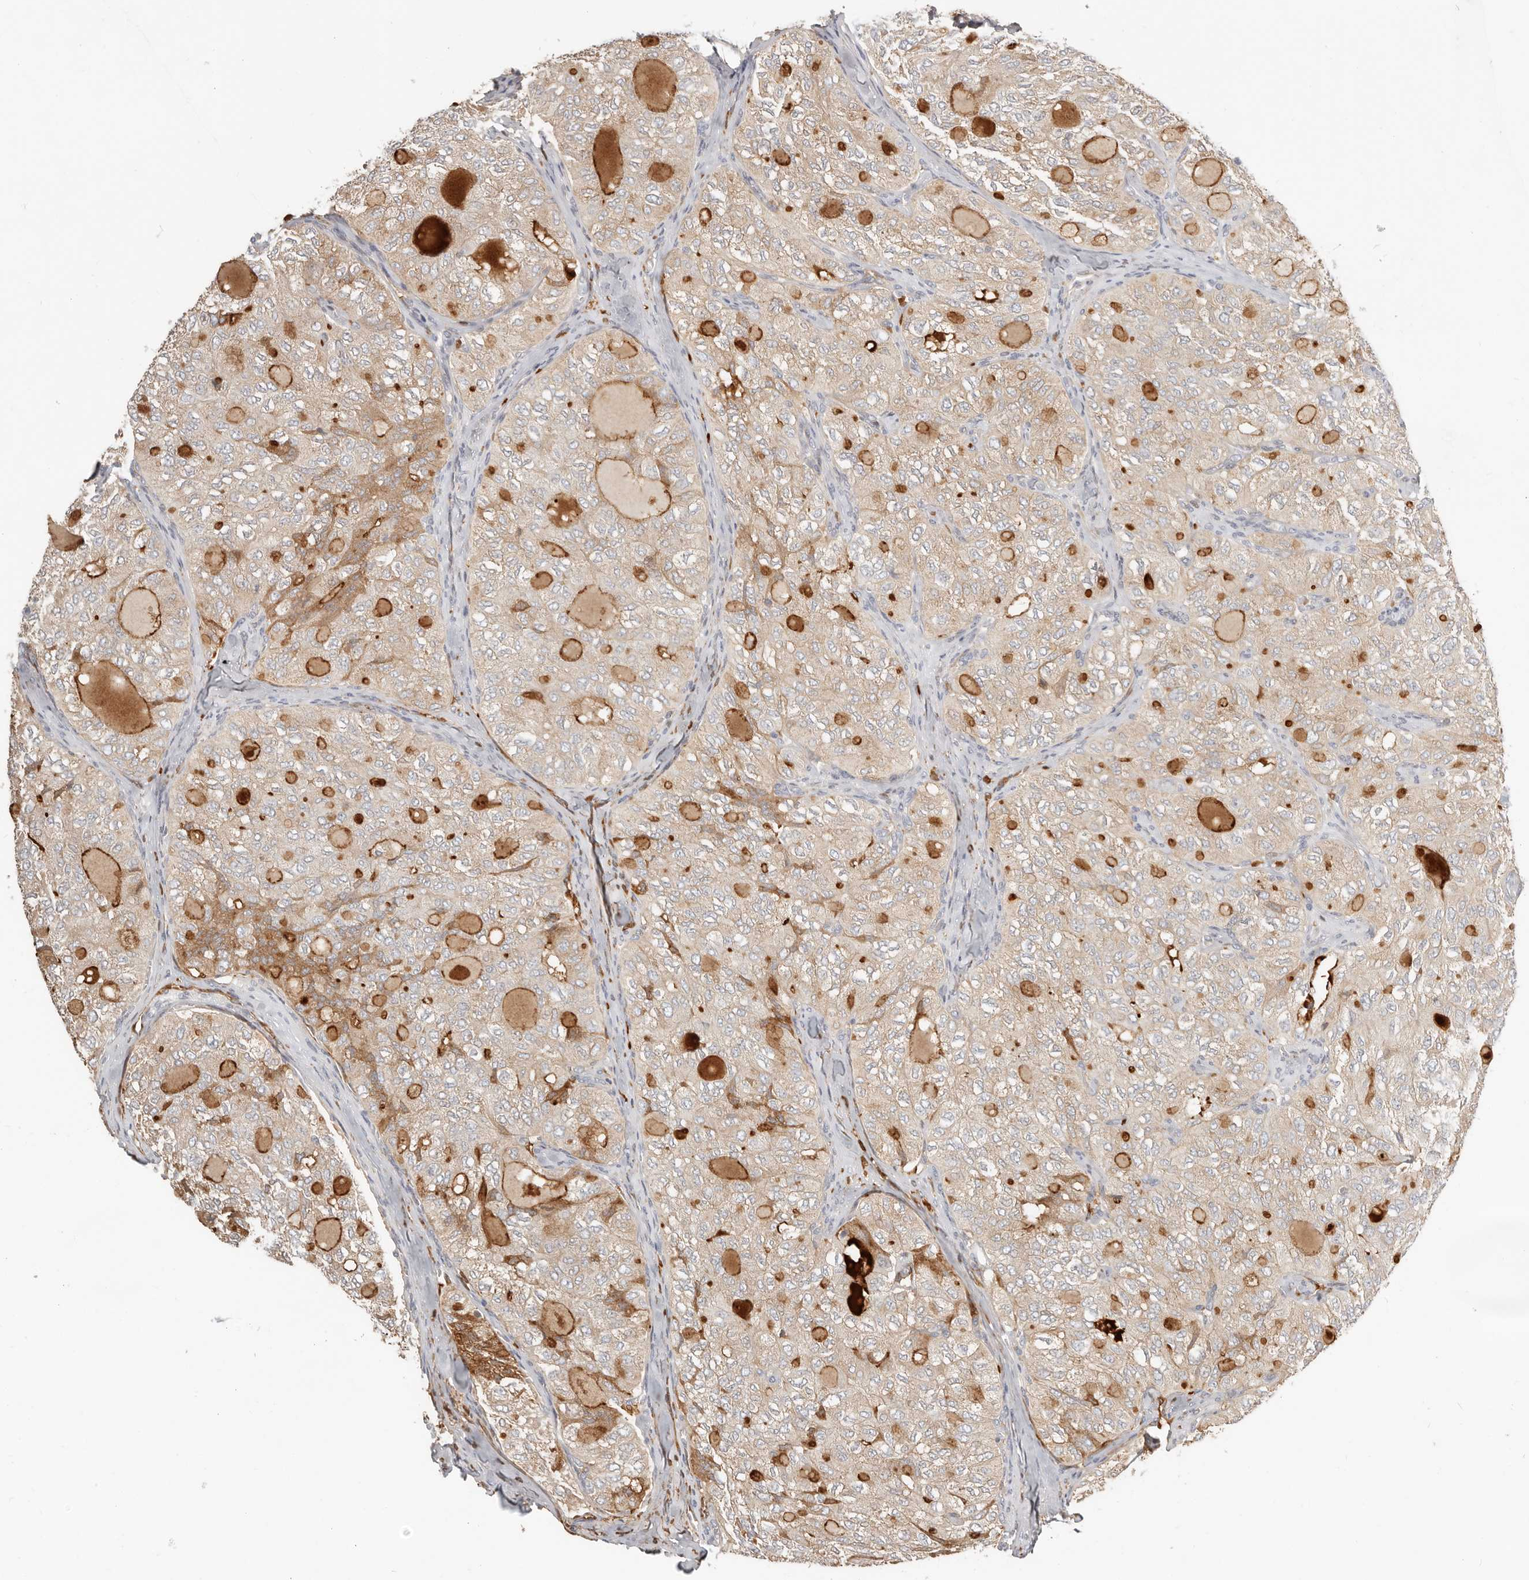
{"staining": {"intensity": "moderate", "quantity": "25%-75%", "location": "cytoplasmic/membranous"}, "tissue": "thyroid cancer", "cell_type": "Tumor cells", "image_type": "cancer", "snomed": [{"axis": "morphology", "description": "Follicular adenoma carcinoma, NOS"}, {"axis": "topography", "description": "Thyroid gland"}], "caption": "High-power microscopy captured an immunohistochemistry photomicrograph of thyroid cancer (follicular adenoma carcinoma), revealing moderate cytoplasmic/membranous expression in about 25%-75% of tumor cells. (DAB (3,3'-diaminobenzidine) IHC, brown staining for protein, blue staining for nuclei).", "gene": "MTFR2", "patient": {"sex": "male", "age": 75}}